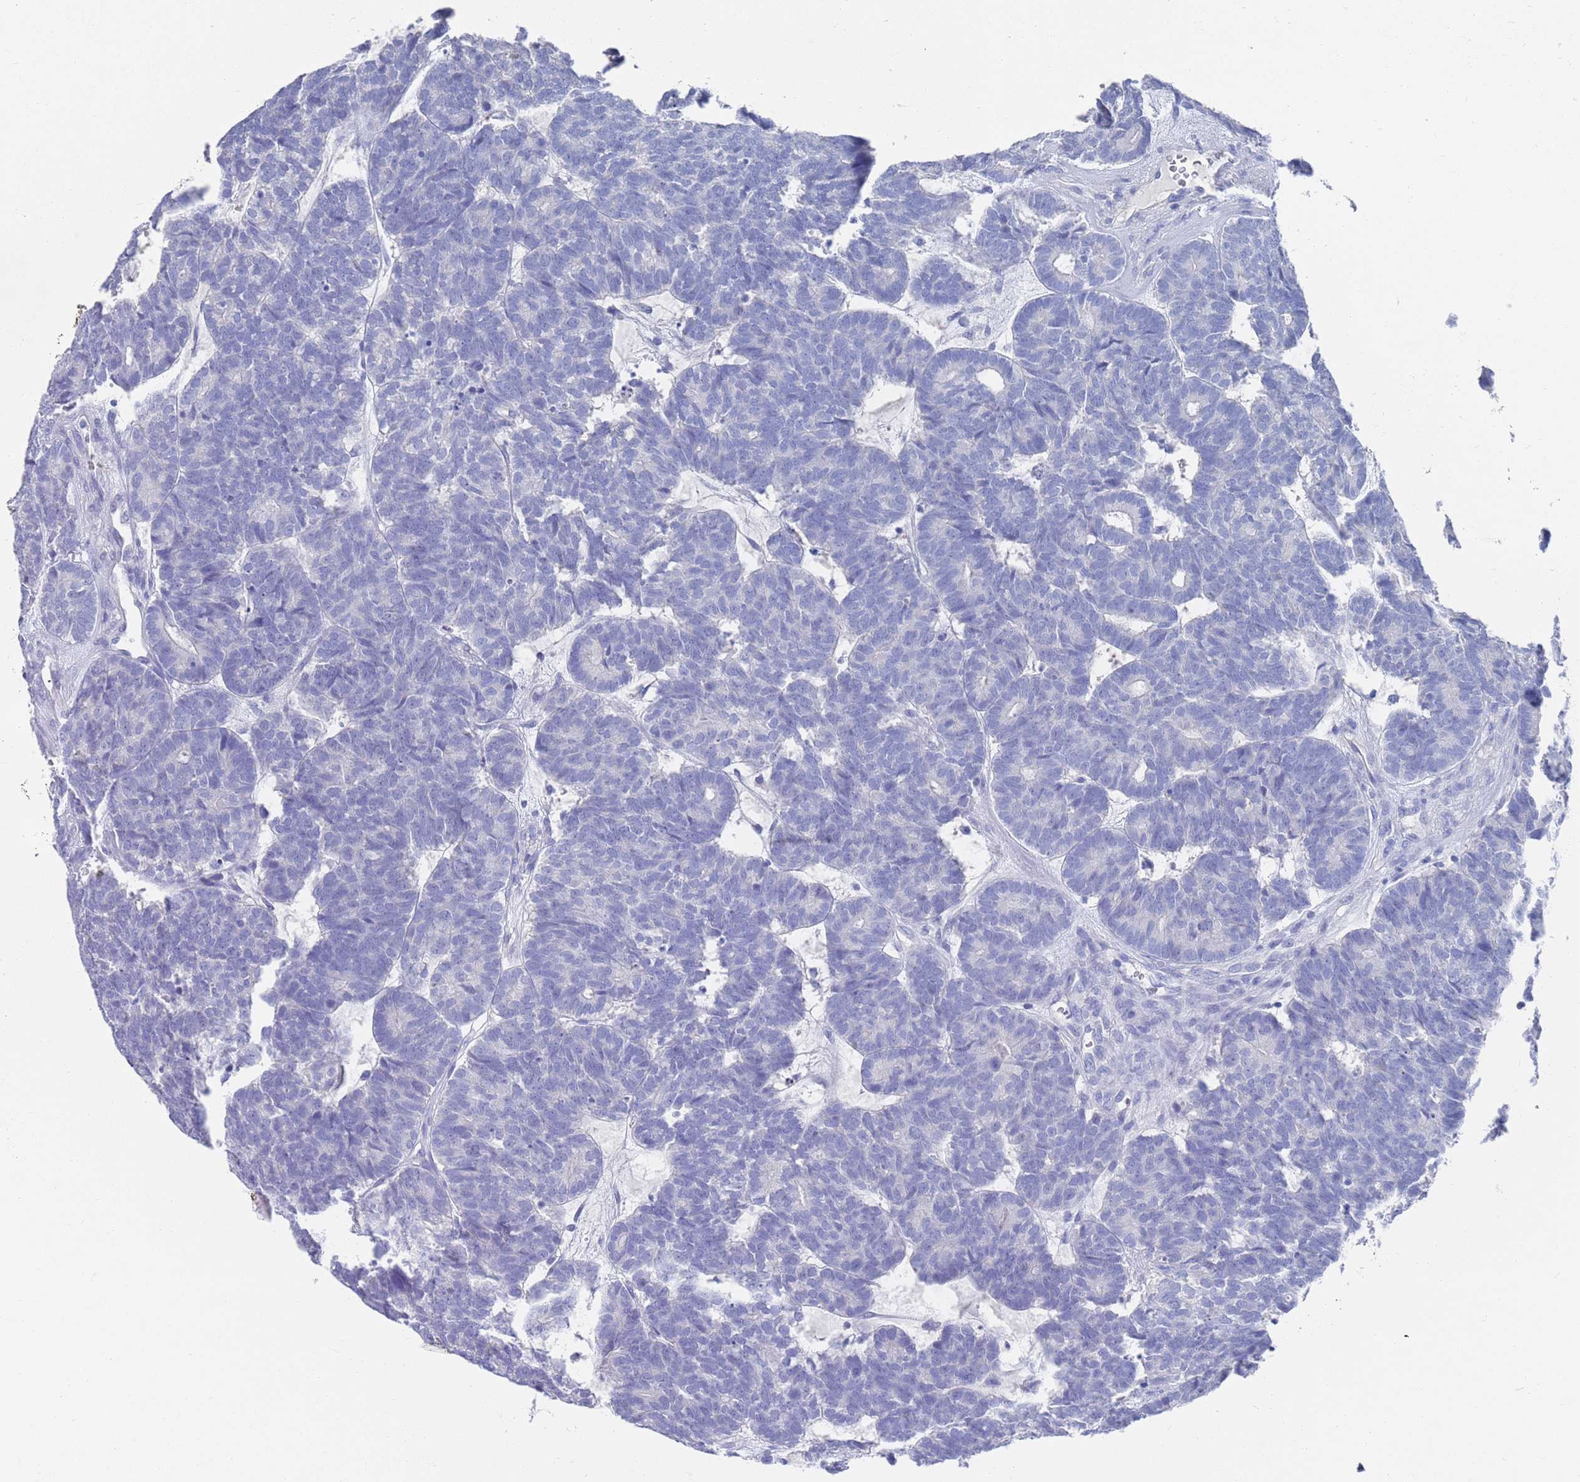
{"staining": {"intensity": "negative", "quantity": "none", "location": "none"}, "tissue": "head and neck cancer", "cell_type": "Tumor cells", "image_type": "cancer", "snomed": [{"axis": "morphology", "description": "Adenocarcinoma, NOS"}, {"axis": "topography", "description": "Head-Neck"}], "caption": "A high-resolution histopathology image shows immunohistochemistry staining of adenocarcinoma (head and neck), which displays no significant positivity in tumor cells. (Brightfield microscopy of DAB immunohistochemistry at high magnification).", "gene": "MTMR2", "patient": {"sex": "female", "age": 81}}